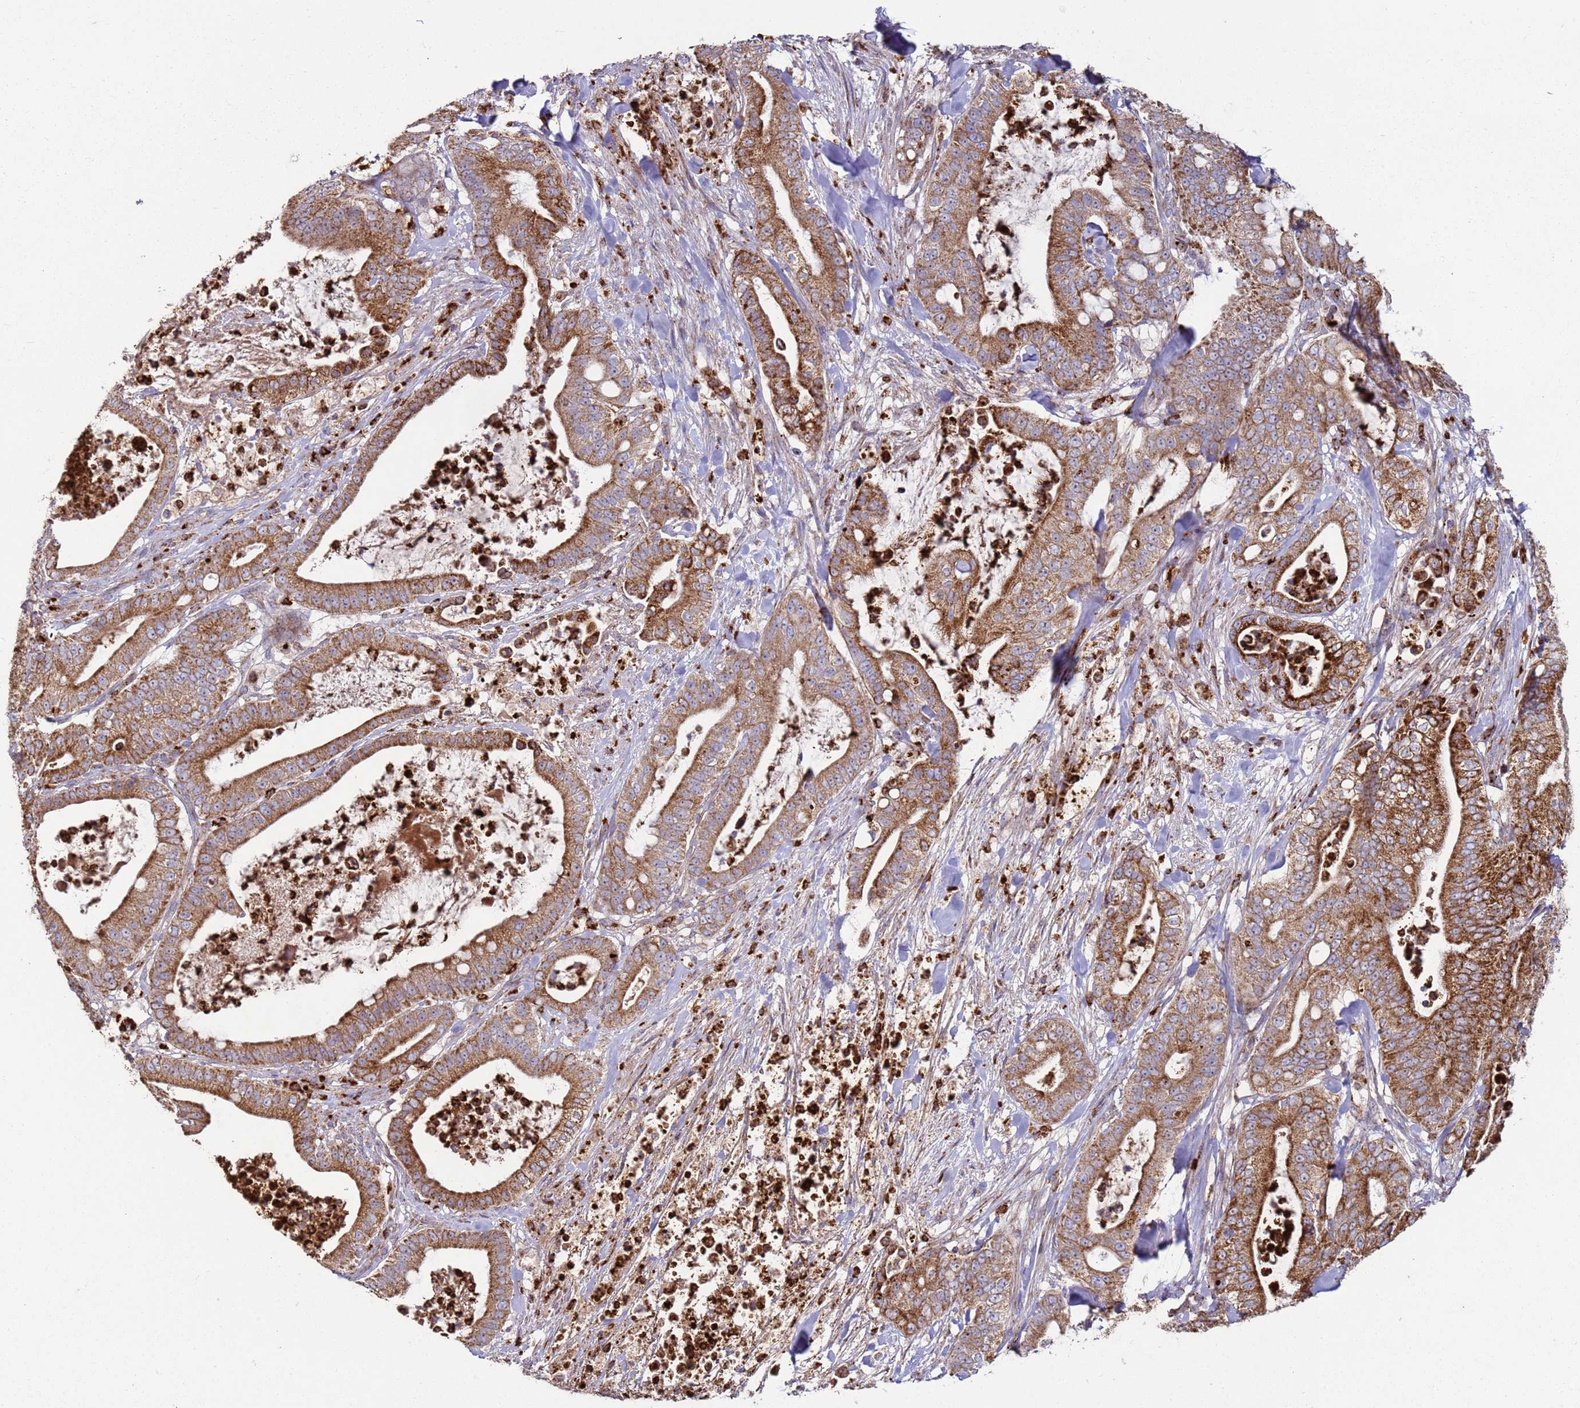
{"staining": {"intensity": "moderate", "quantity": ">75%", "location": "cytoplasmic/membranous"}, "tissue": "pancreatic cancer", "cell_type": "Tumor cells", "image_type": "cancer", "snomed": [{"axis": "morphology", "description": "Adenocarcinoma, NOS"}, {"axis": "topography", "description": "Pancreas"}], "caption": "DAB immunohistochemical staining of pancreatic adenocarcinoma exhibits moderate cytoplasmic/membranous protein expression in approximately >75% of tumor cells. Nuclei are stained in blue.", "gene": "FBXO33", "patient": {"sex": "male", "age": 71}}